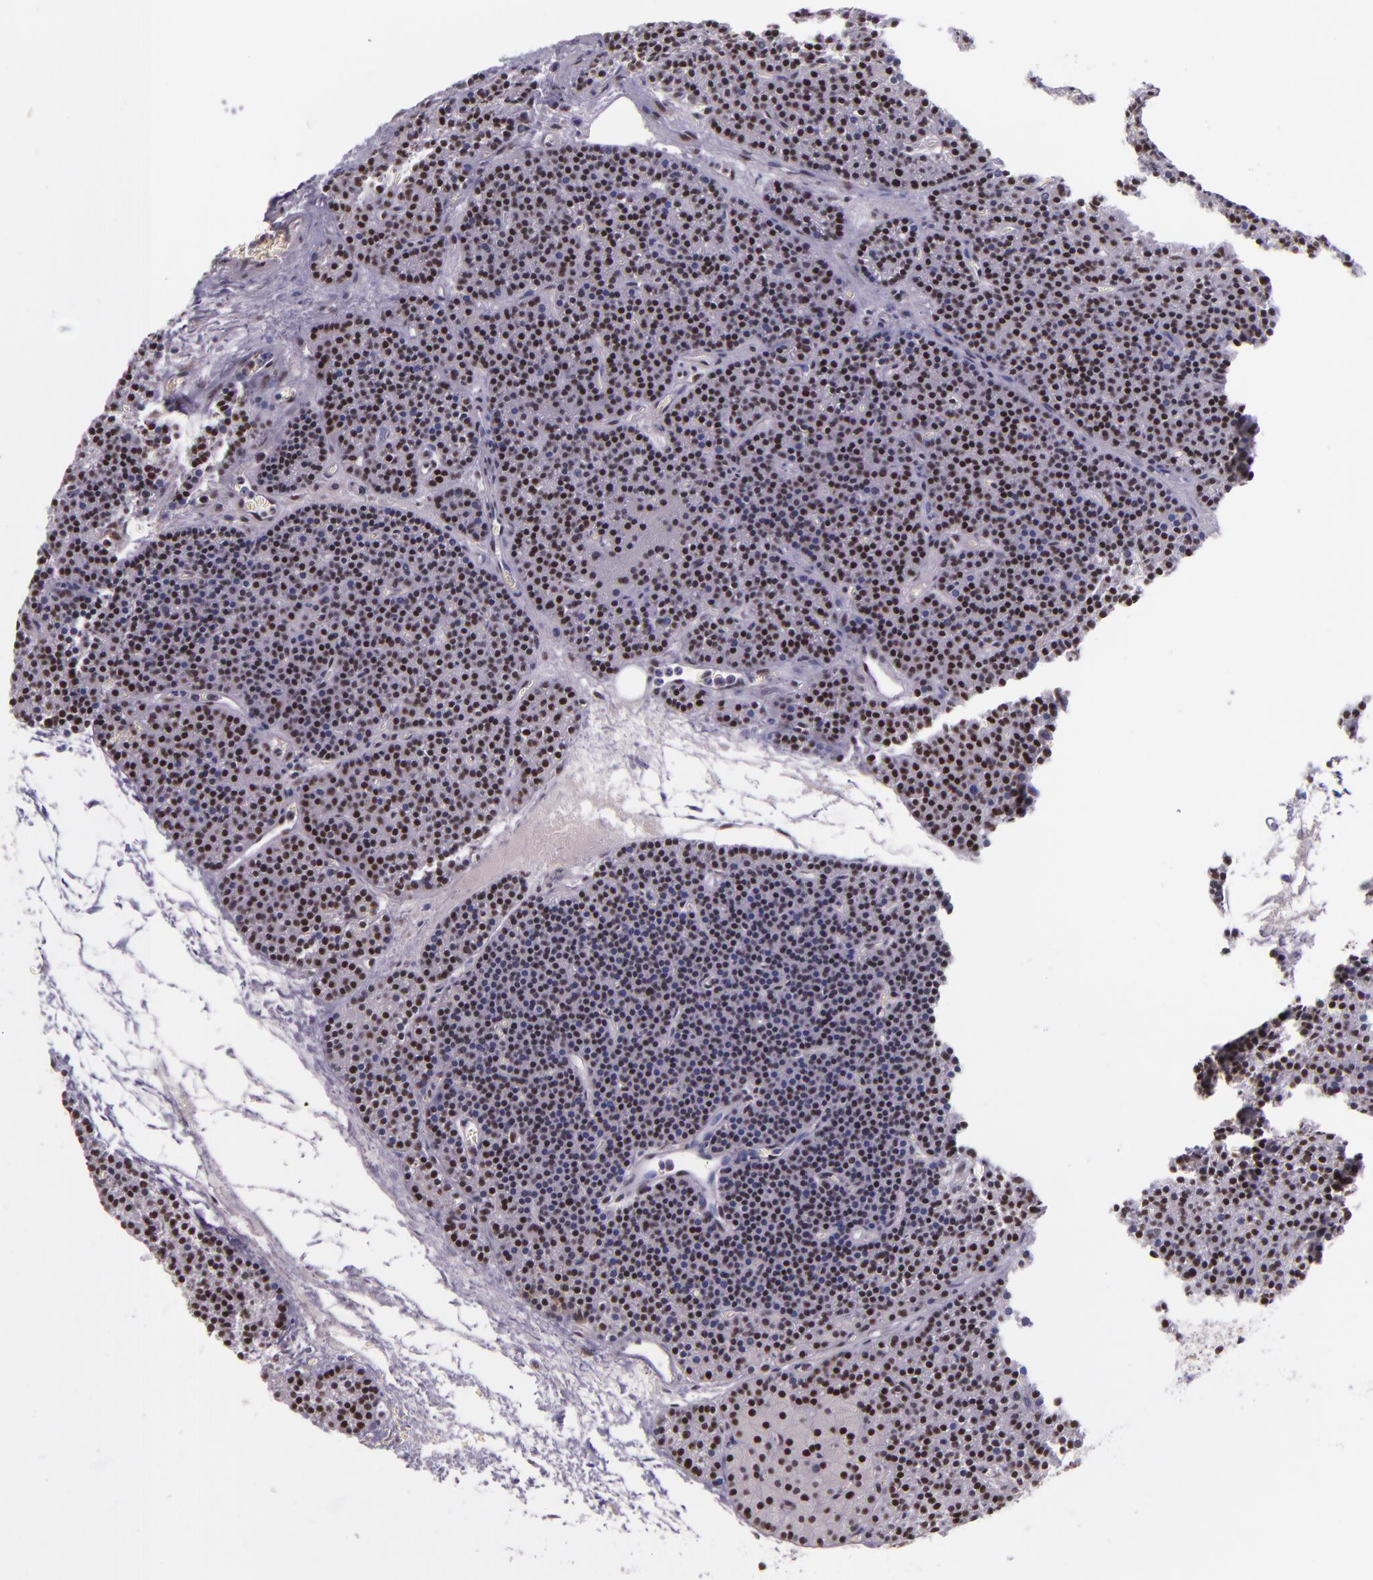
{"staining": {"intensity": "strong", "quantity": ">75%", "location": "nuclear"}, "tissue": "parathyroid gland", "cell_type": "Glandular cells", "image_type": "normal", "snomed": [{"axis": "morphology", "description": "Normal tissue, NOS"}, {"axis": "topography", "description": "Parathyroid gland"}], "caption": "Brown immunohistochemical staining in benign human parathyroid gland shows strong nuclear expression in approximately >75% of glandular cells.", "gene": "GPKOW", "patient": {"sex": "male", "age": 57}}